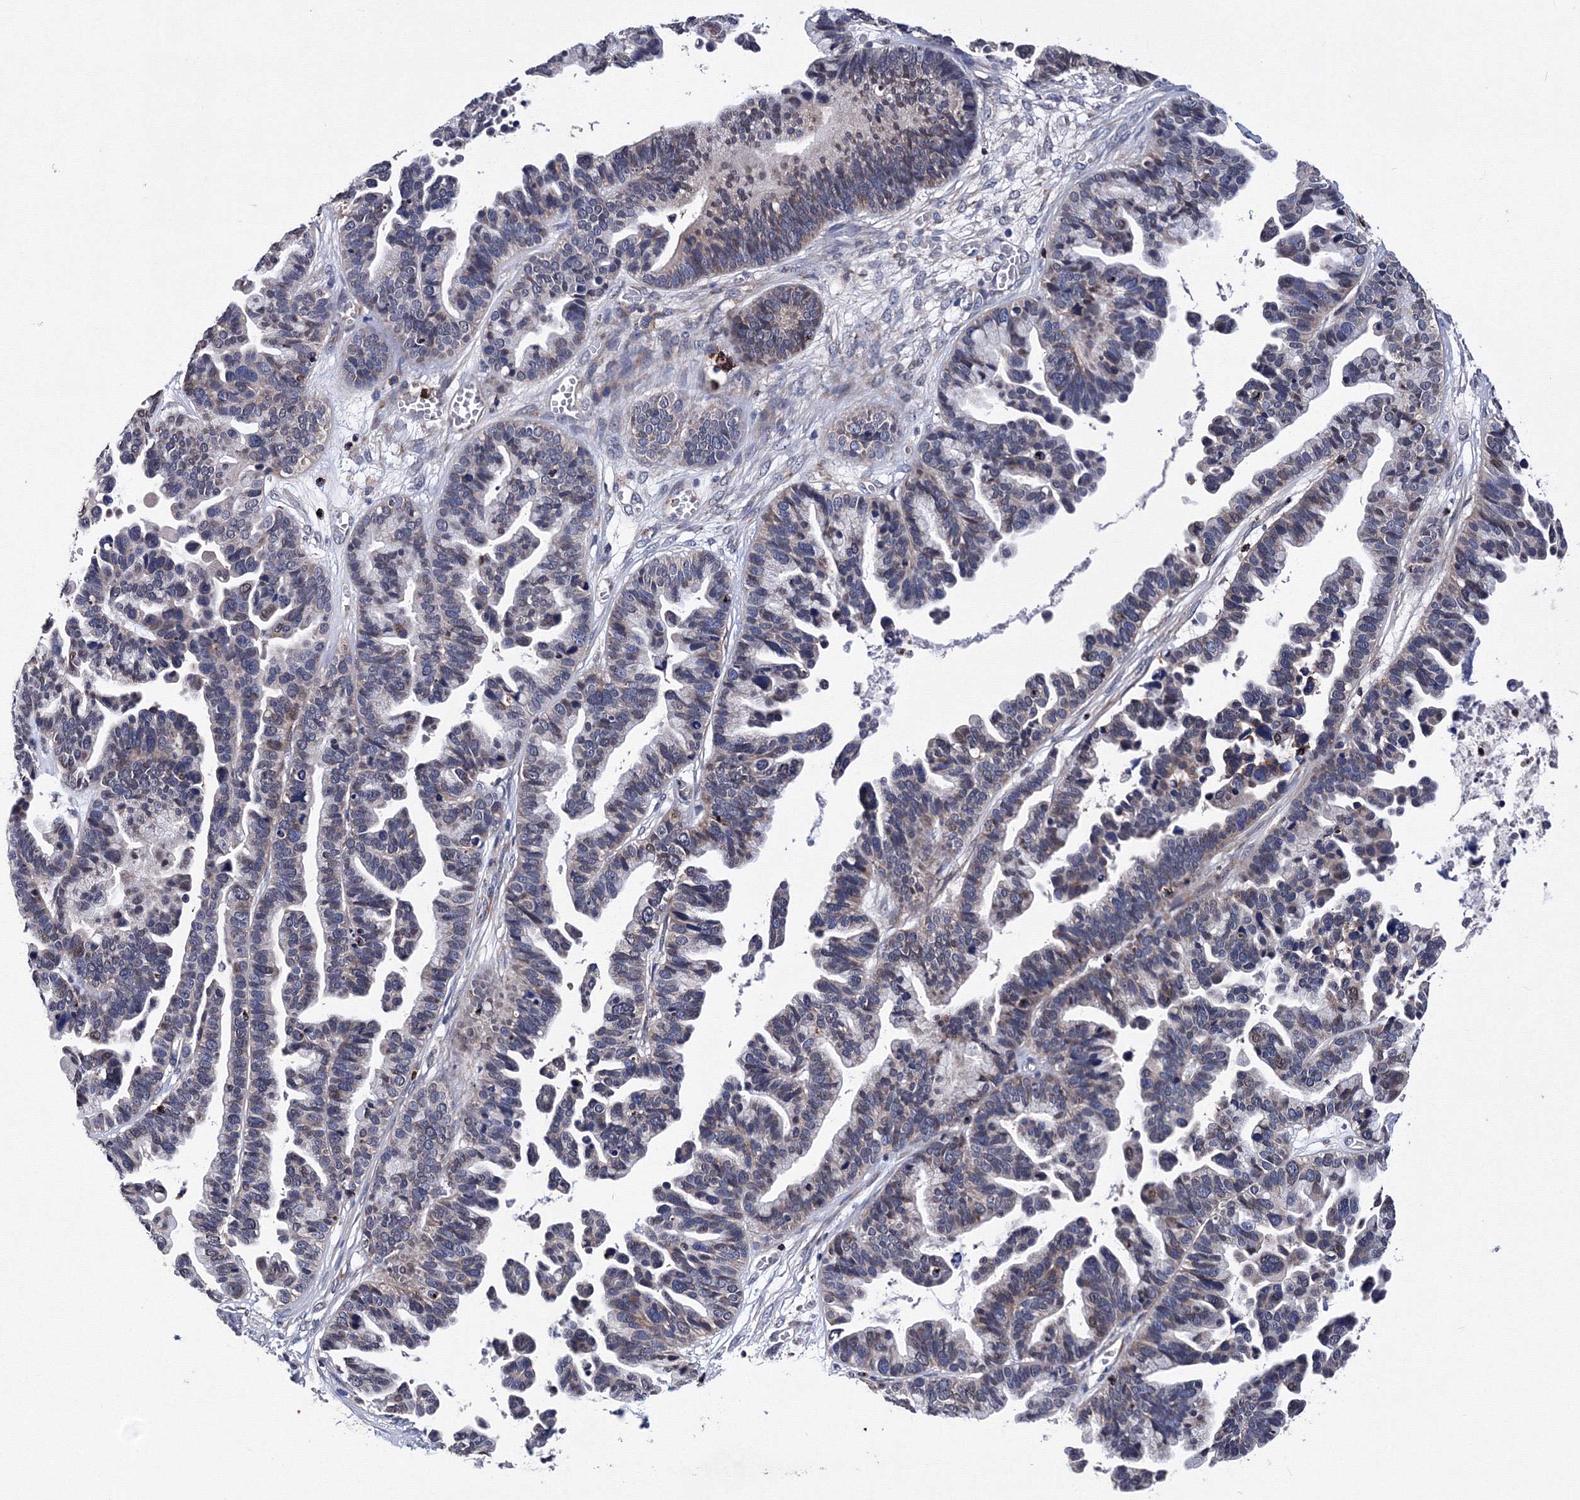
{"staining": {"intensity": "negative", "quantity": "none", "location": "none"}, "tissue": "ovarian cancer", "cell_type": "Tumor cells", "image_type": "cancer", "snomed": [{"axis": "morphology", "description": "Cystadenocarcinoma, serous, NOS"}, {"axis": "topography", "description": "Ovary"}], "caption": "Protein analysis of ovarian cancer shows no significant positivity in tumor cells. The staining is performed using DAB brown chromogen with nuclei counter-stained in using hematoxylin.", "gene": "PHYKPL", "patient": {"sex": "female", "age": 56}}